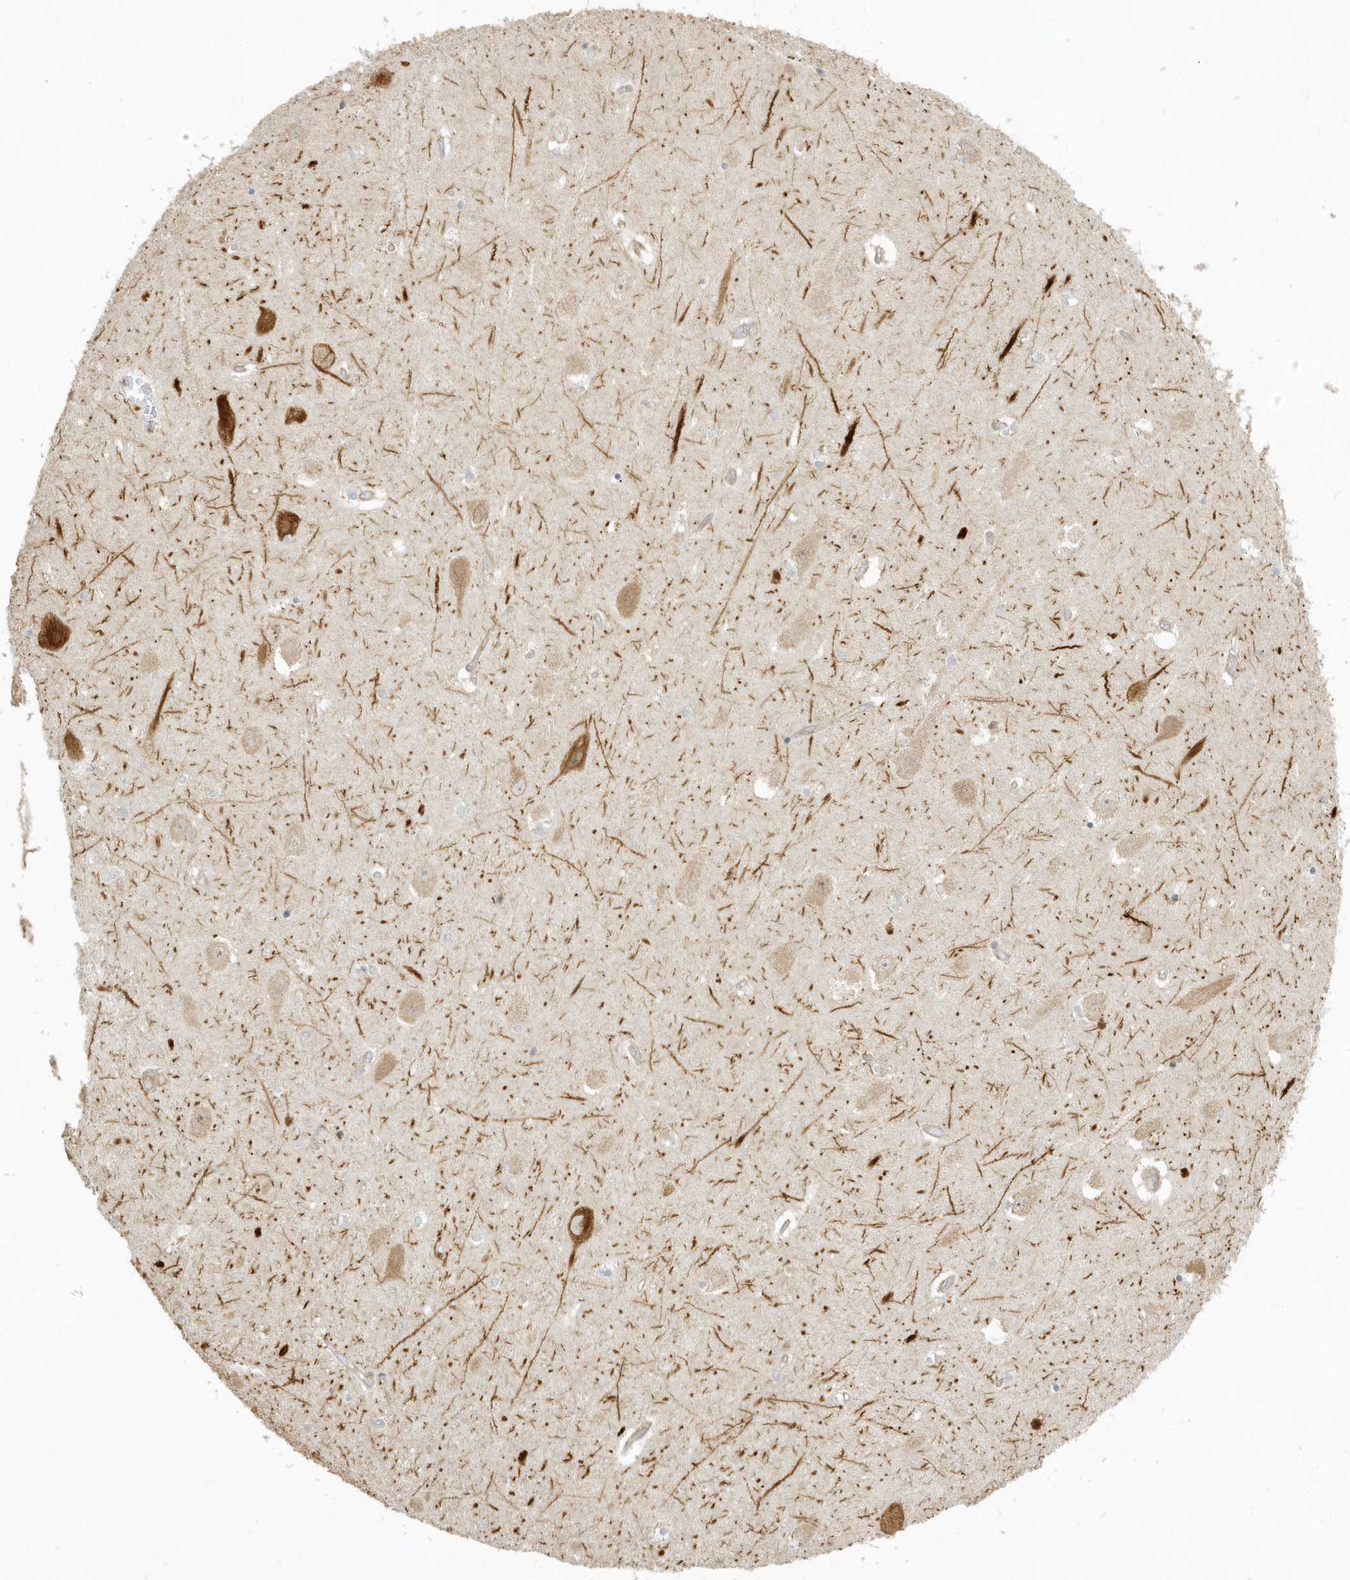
{"staining": {"intensity": "weak", "quantity": "<25%", "location": "cytoplasmic/membranous"}, "tissue": "hippocampus", "cell_type": "Glial cells", "image_type": "normal", "snomed": [{"axis": "morphology", "description": "Normal tissue, NOS"}, {"axis": "topography", "description": "Hippocampus"}], "caption": "Glial cells show no significant staining in normal hippocampus.", "gene": "ZBTB8A", "patient": {"sex": "female", "age": 54}}